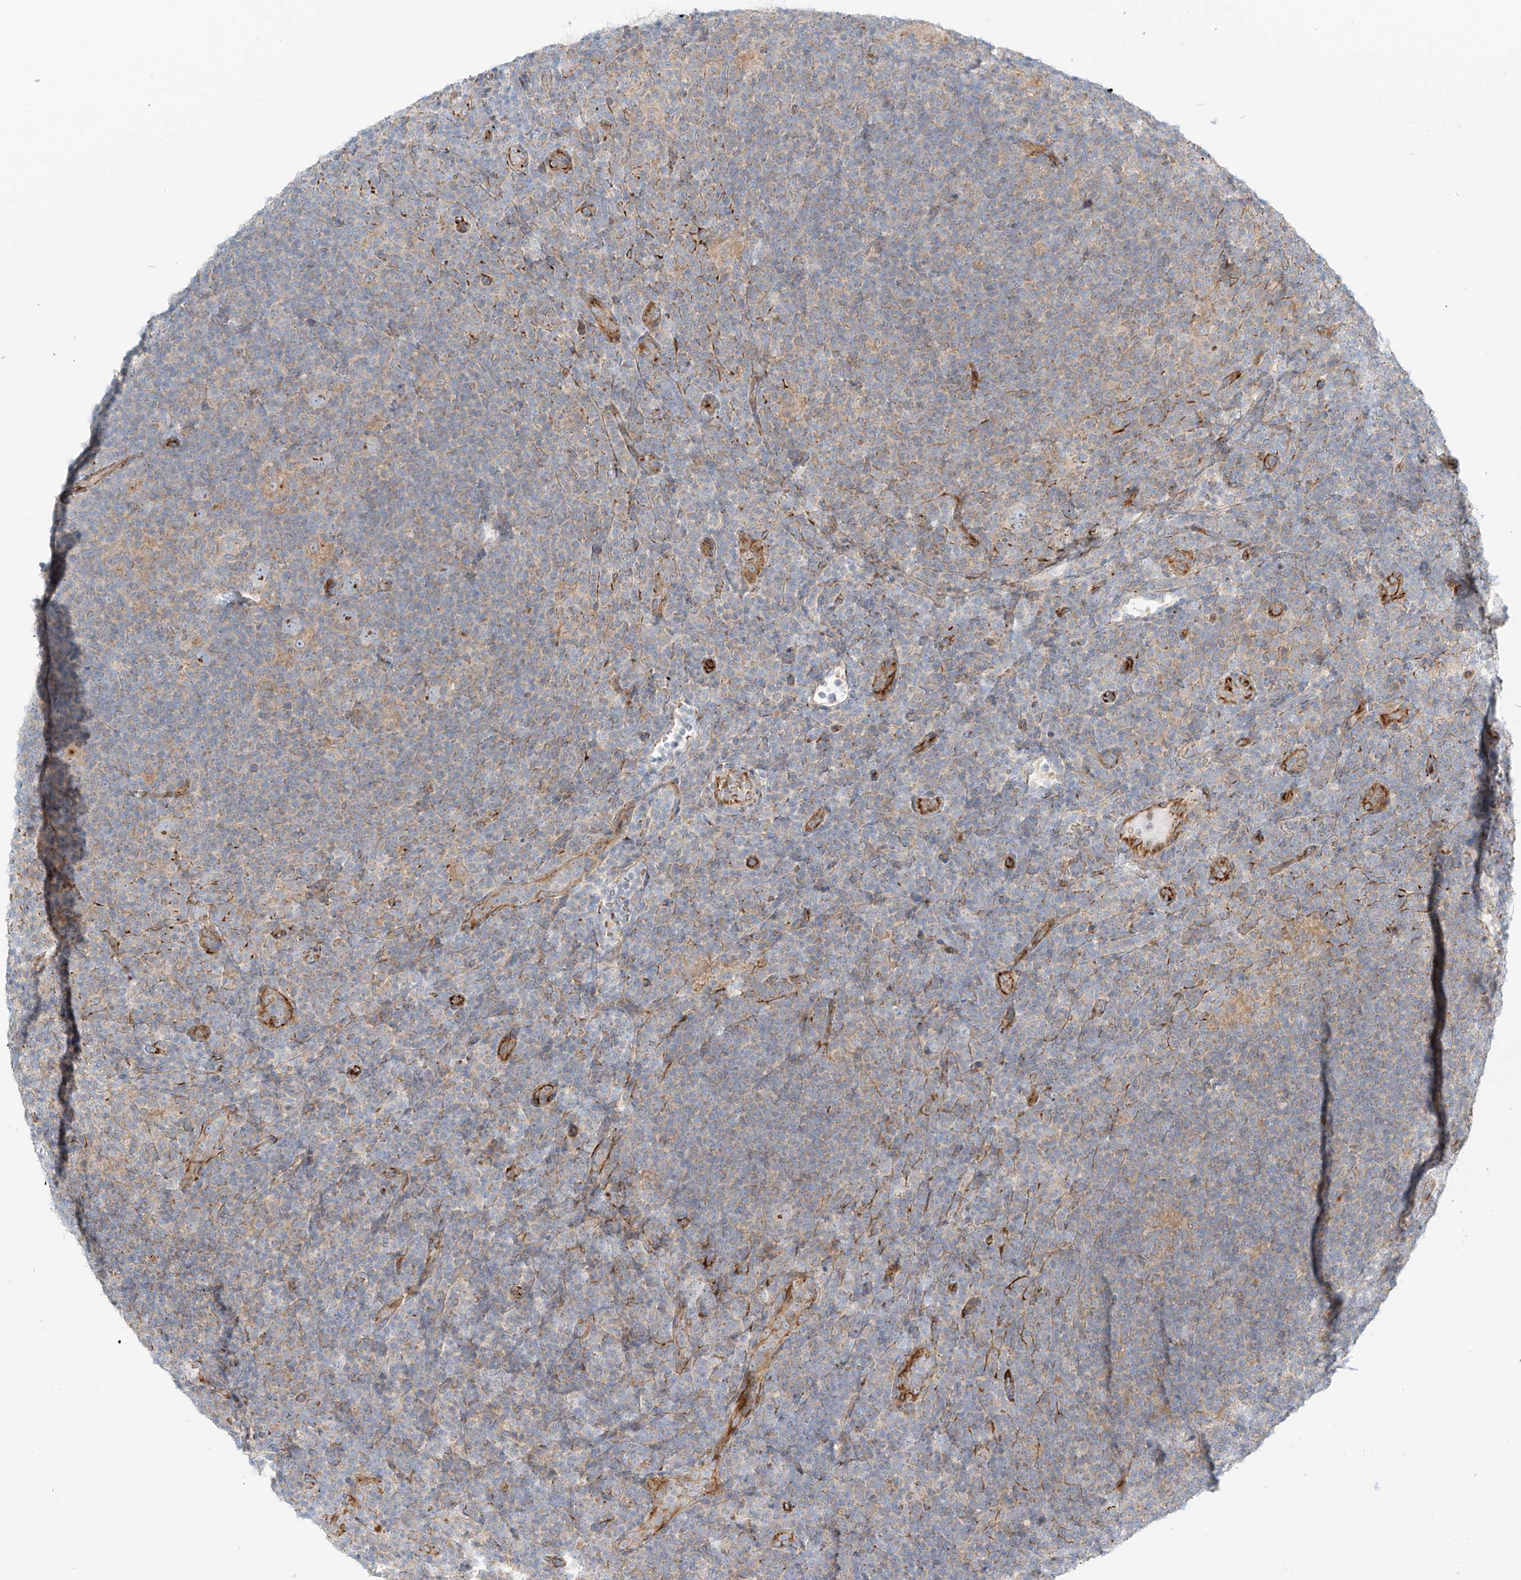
{"staining": {"intensity": "negative", "quantity": "none", "location": "none"}, "tissue": "lymphoma", "cell_type": "Tumor cells", "image_type": "cancer", "snomed": [{"axis": "morphology", "description": "Hodgkin's disease, NOS"}, {"axis": "topography", "description": "Lymph node"}], "caption": "A high-resolution image shows immunohistochemistry staining of lymphoma, which demonstrates no significant positivity in tumor cells. Brightfield microscopy of IHC stained with DAB (brown) and hematoxylin (blue), captured at high magnification.", "gene": "EIPR1", "patient": {"sex": "female", "age": 57}}